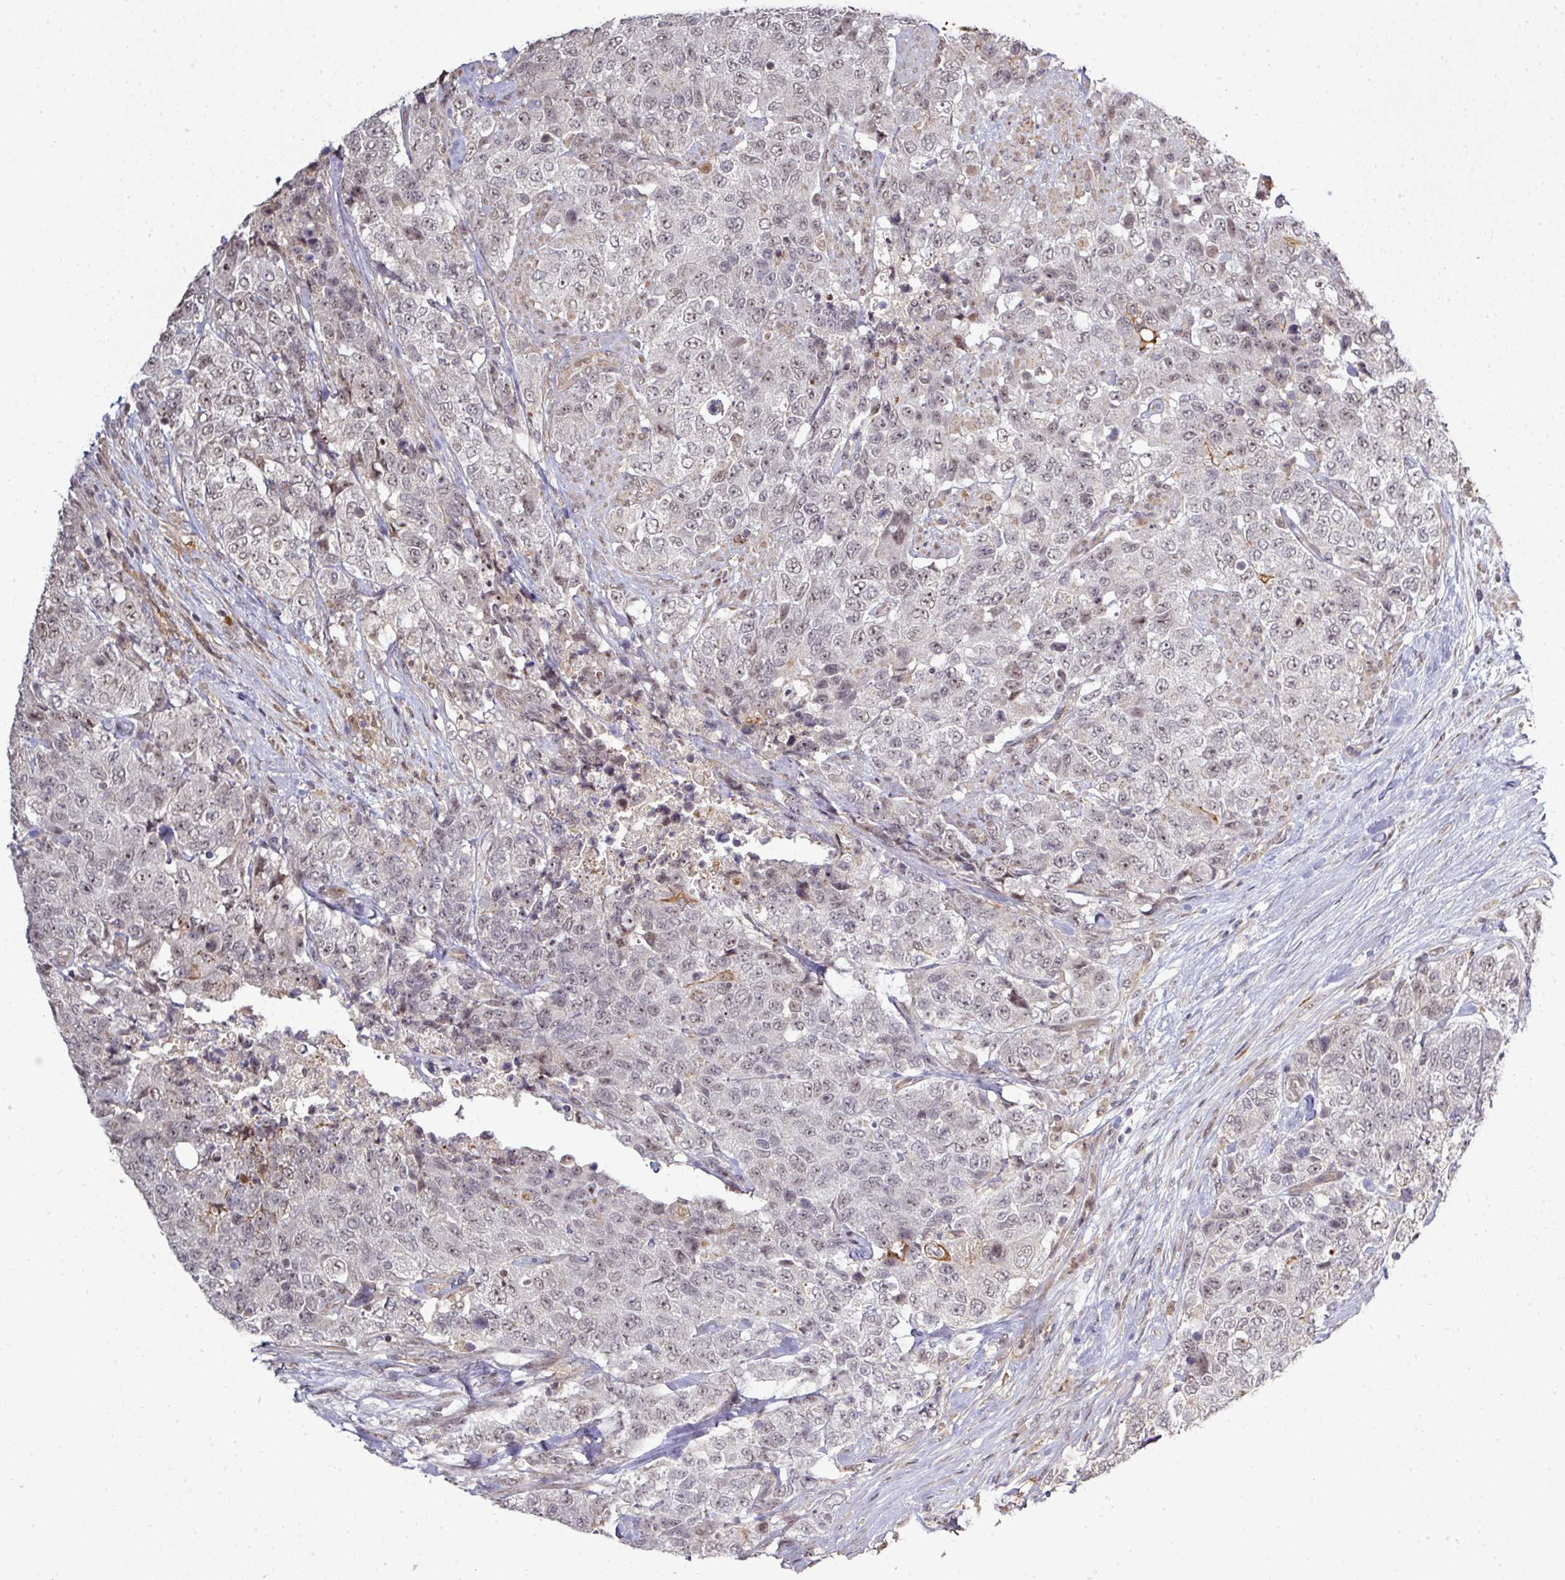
{"staining": {"intensity": "strong", "quantity": "<25%", "location": "cytoplasmic/membranous"}, "tissue": "urothelial cancer", "cell_type": "Tumor cells", "image_type": "cancer", "snomed": [{"axis": "morphology", "description": "Urothelial carcinoma, High grade"}, {"axis": "topography", "description": "Urinary bladder"}], "caption": "Protein positivity by immunohistochemistry displays strong cytoplasmic/membranous staining in approximately <25% of tumor cells in urothelial cancer.", "gene": "GTF2H3", "patient": {"sex": "female", "age": 78}}